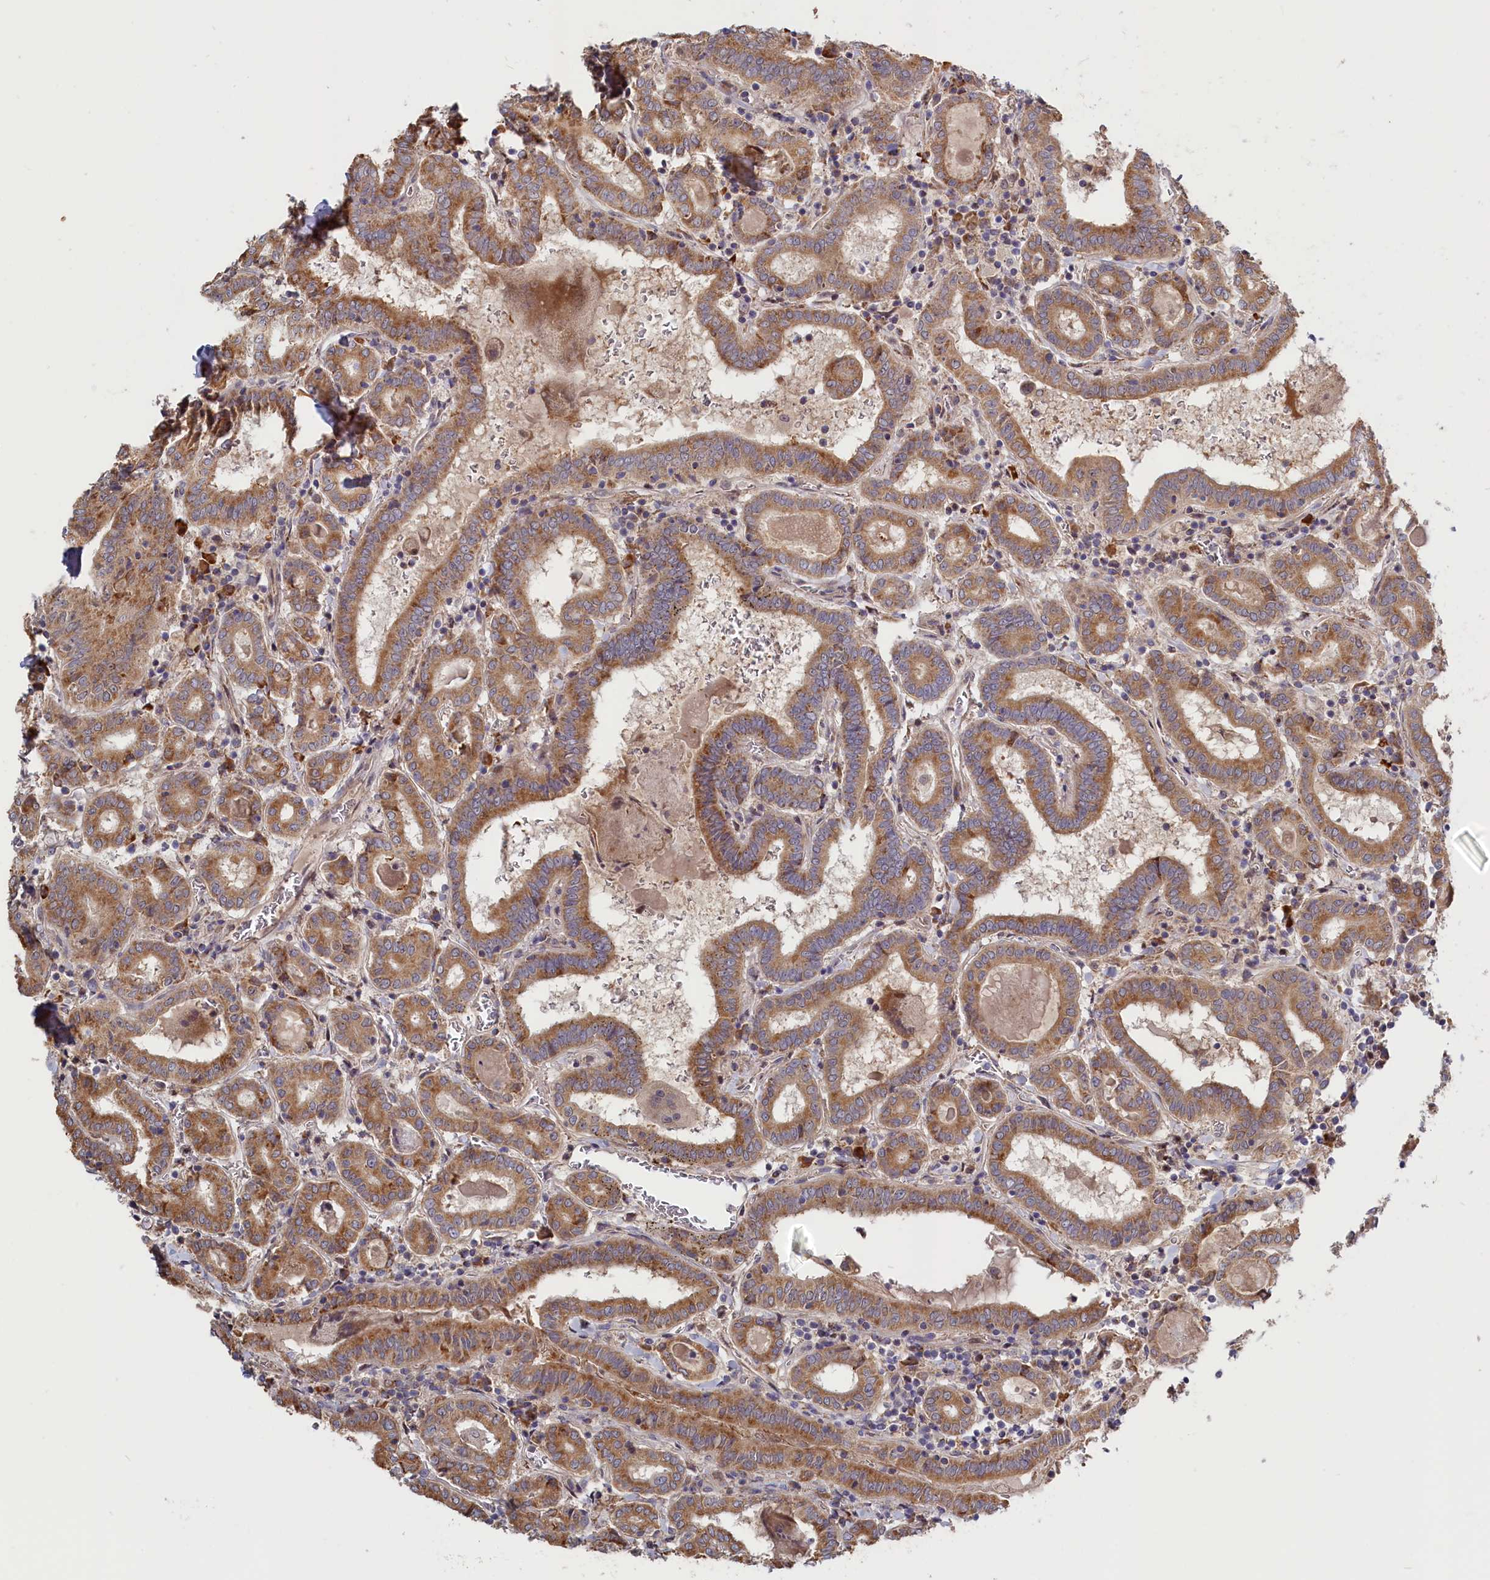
{"staining": {"intensity": "moderate", "quantity": ">75%", "location": "cytoplasmic/membranous"}, "tissue": "thyroid cancer", "cell_type": "Tumor cells", "image_type": "cancer", "snomed": [{"axis": "morphology", "description": "Papillary adenocarcinoma, NOS"}, {"axis": "topography", "description": "Thyroid gland"}], "caption": "Thyroid cancer was stained to show a protein in brown. There is medium levels of moderate cytoplasmic/membranous expression in about >75% of tumor cells.", "gene": "CEP44", "patient": {"sex": "female", "age": 72}}